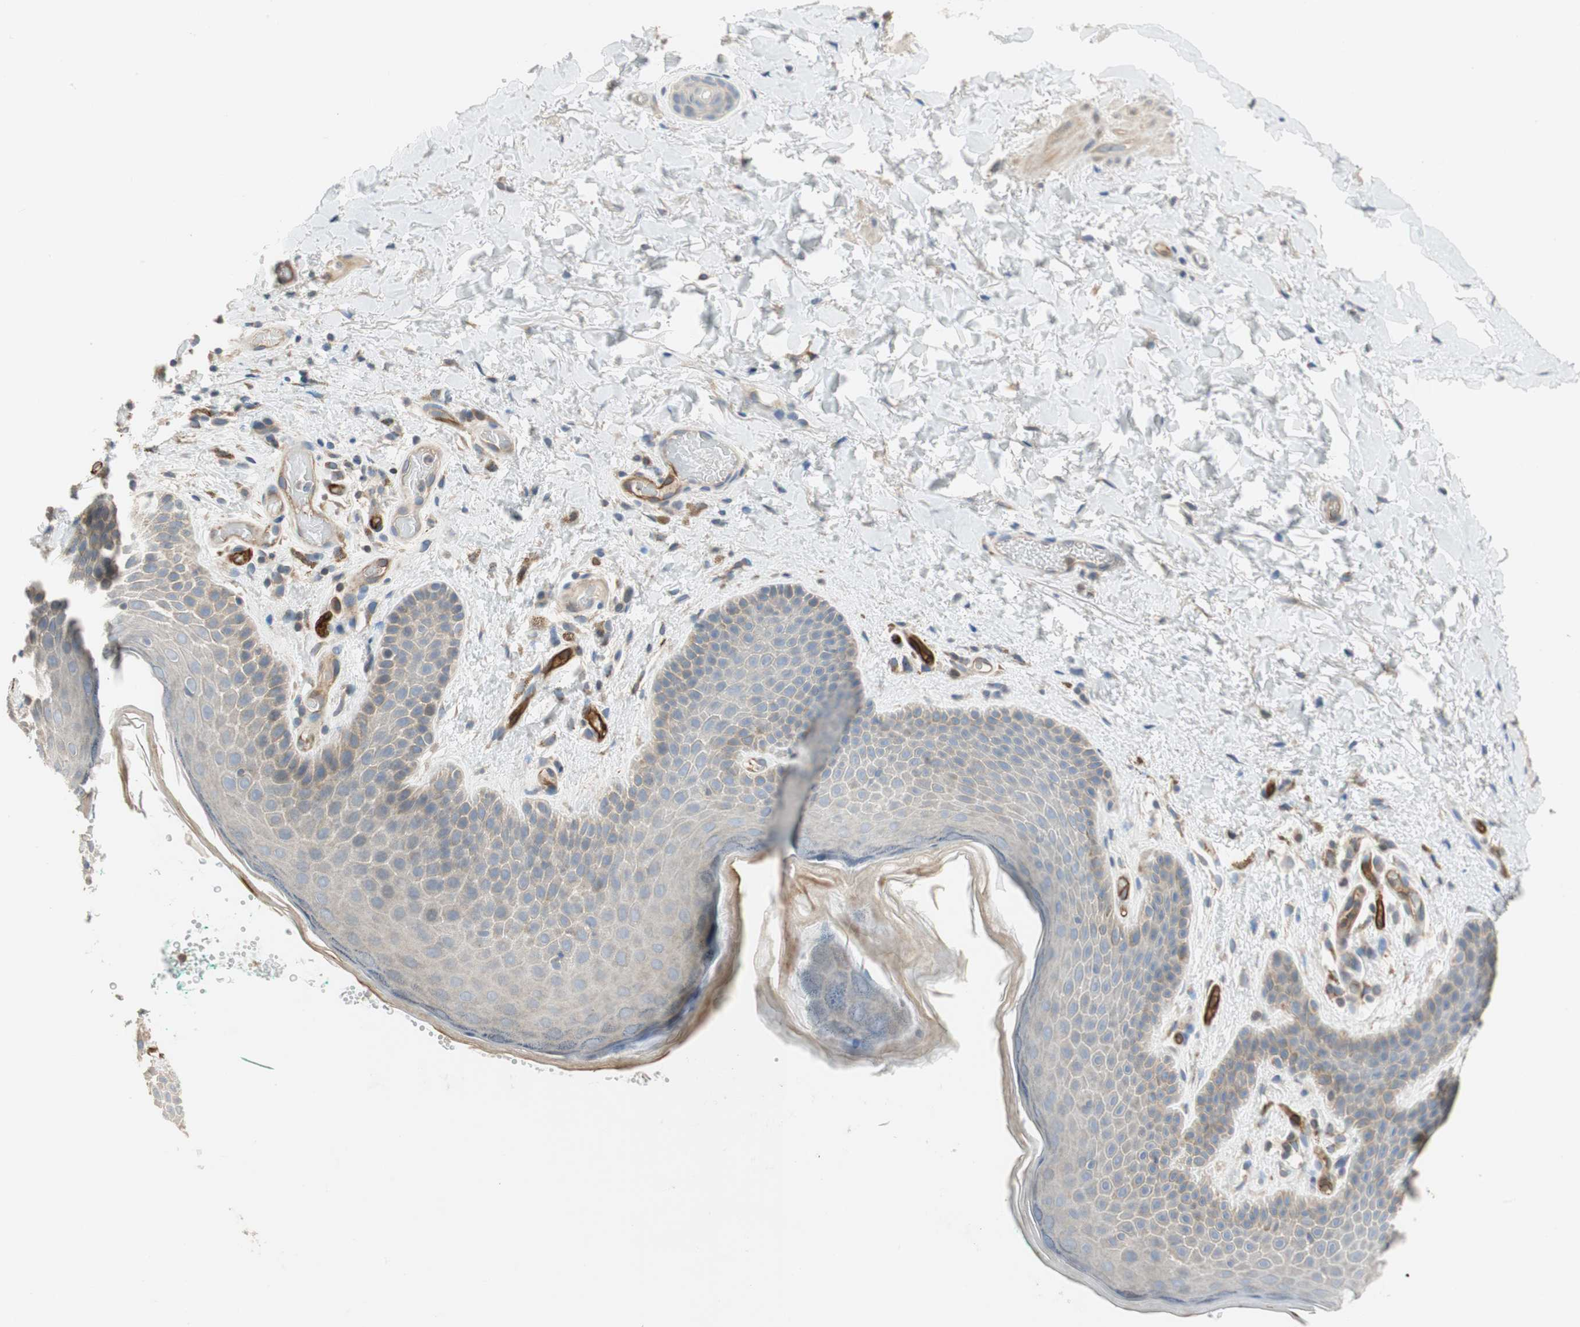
{"staining": {"intensity": "weak", "quantity": "<25%", "location": "cytoplasmic/membranous"}, "tissue": "skin", "cell_type": "Epidermal cells", "image_type": "normal", "snomed": [{"axis": "morphology", "description": "Normal tissue, NOS"}, {"axis": "topography", "description": "Anal"}], "caption": "Histopathology image shows no significant protein expression in epidermal cells of benign skin. The staining is performed using DAB brown chromogen with nuclei counter-stained in using hematoxylin.", "gene": "ALPL", "patient": {"sex": "male", "age": 74}}